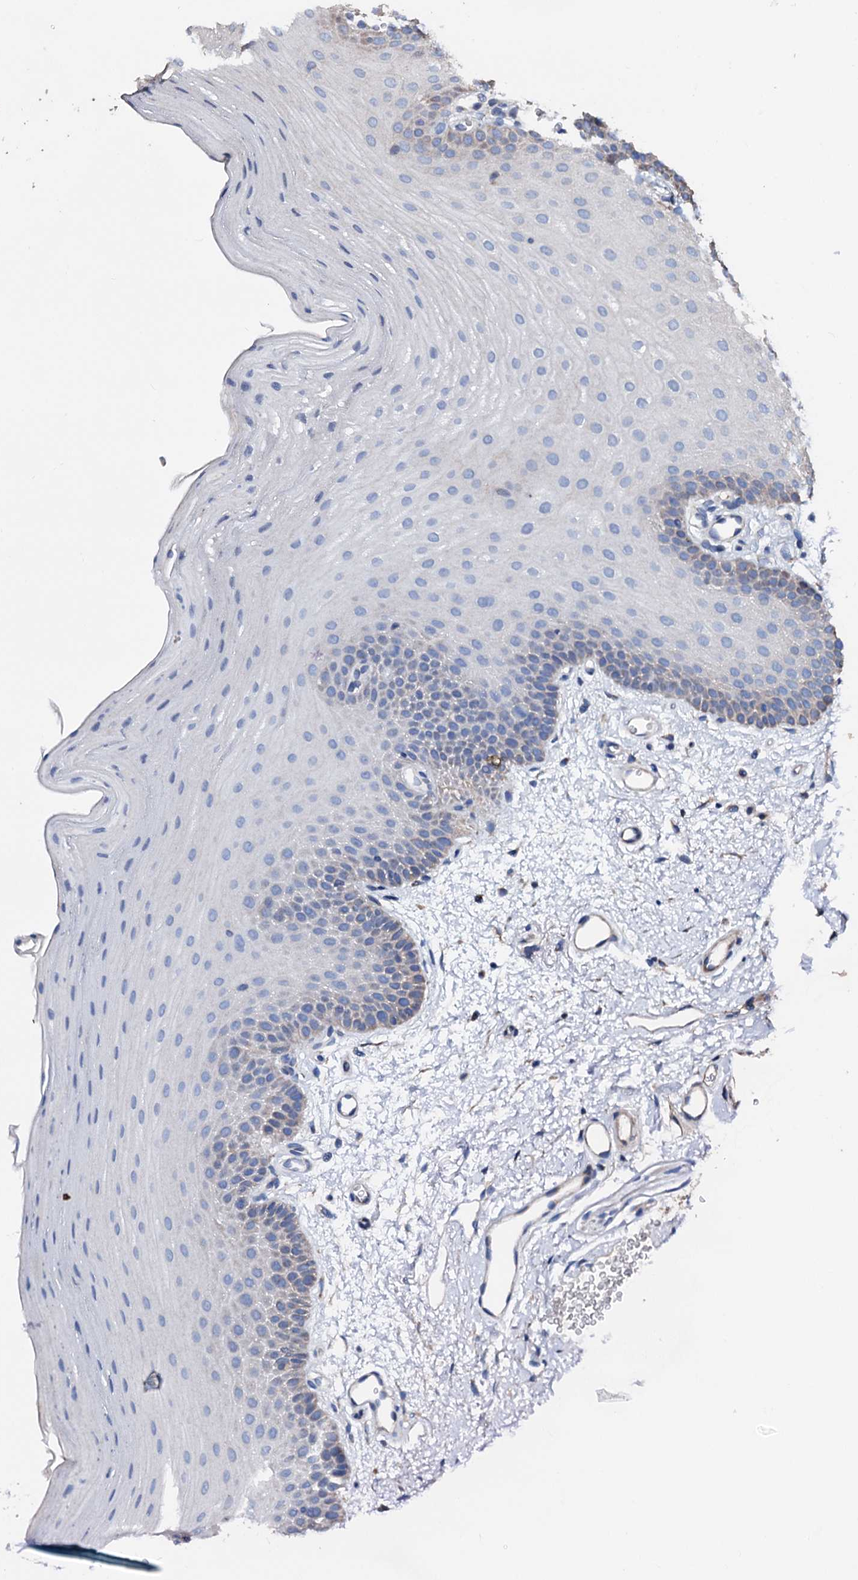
{"staining": {"intensity": "moderate", "quantity": "25%-75%", "location": "cytoplasmic/membranous"}, "tissue": "oral mucosa", "cell_type": "Squamous epithelial cells", "image_type": "normal", "snomed": [{"axis": "morphology", "description": "Normal tissue, NOS"}, {"axis": "topography", "description": "Oral tissue"}], "caption": "Immunohistochemical staining of unremarkable human oral mucosa shows medium levels of moderate cytoplasmic/membranous positivity in about 25%-75% of squamous epithelial cells.", "gene": "AKAP11", "patient": {"sex": "male", "age": 68}}